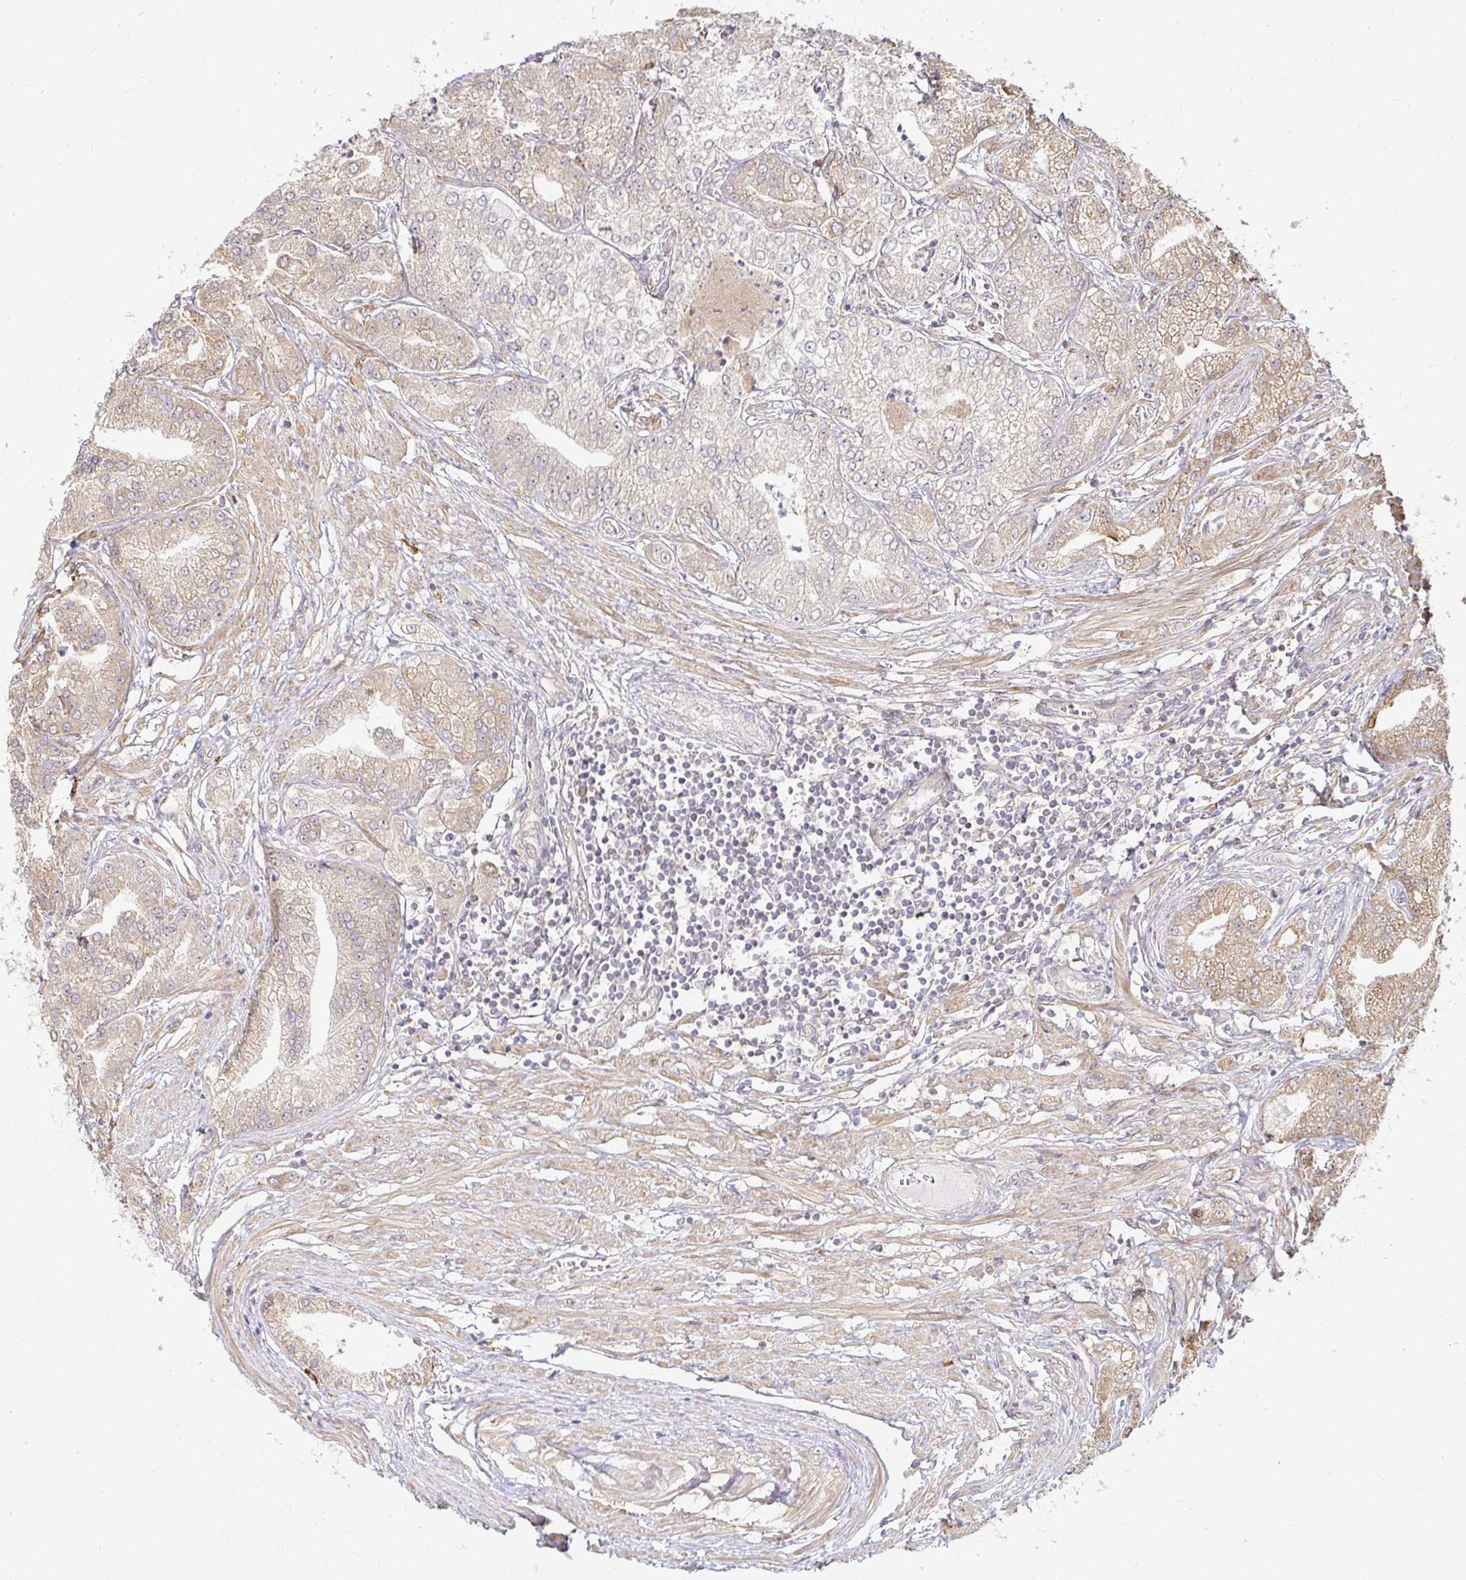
{"staining": {"intensity": "weak", "quantity": ">75%", "location": "cytoplasmic/membranous"}, "tissue": "prostate cancer", "cell_type": "Tumor cells", "image_type": "cancer", "snomed": [{"axis": "morphology", "description": "Adenocarcinoma, High grade"}, {"axis": "topography", "description": "Prostate"}], "caption": "Prostate cancer (adenocarcinoma (high-grade)) stained with a protein marker displays weak staining in tumor cells.", "gene": "CAST", "patient": {"sex": "male", "age": 61}}